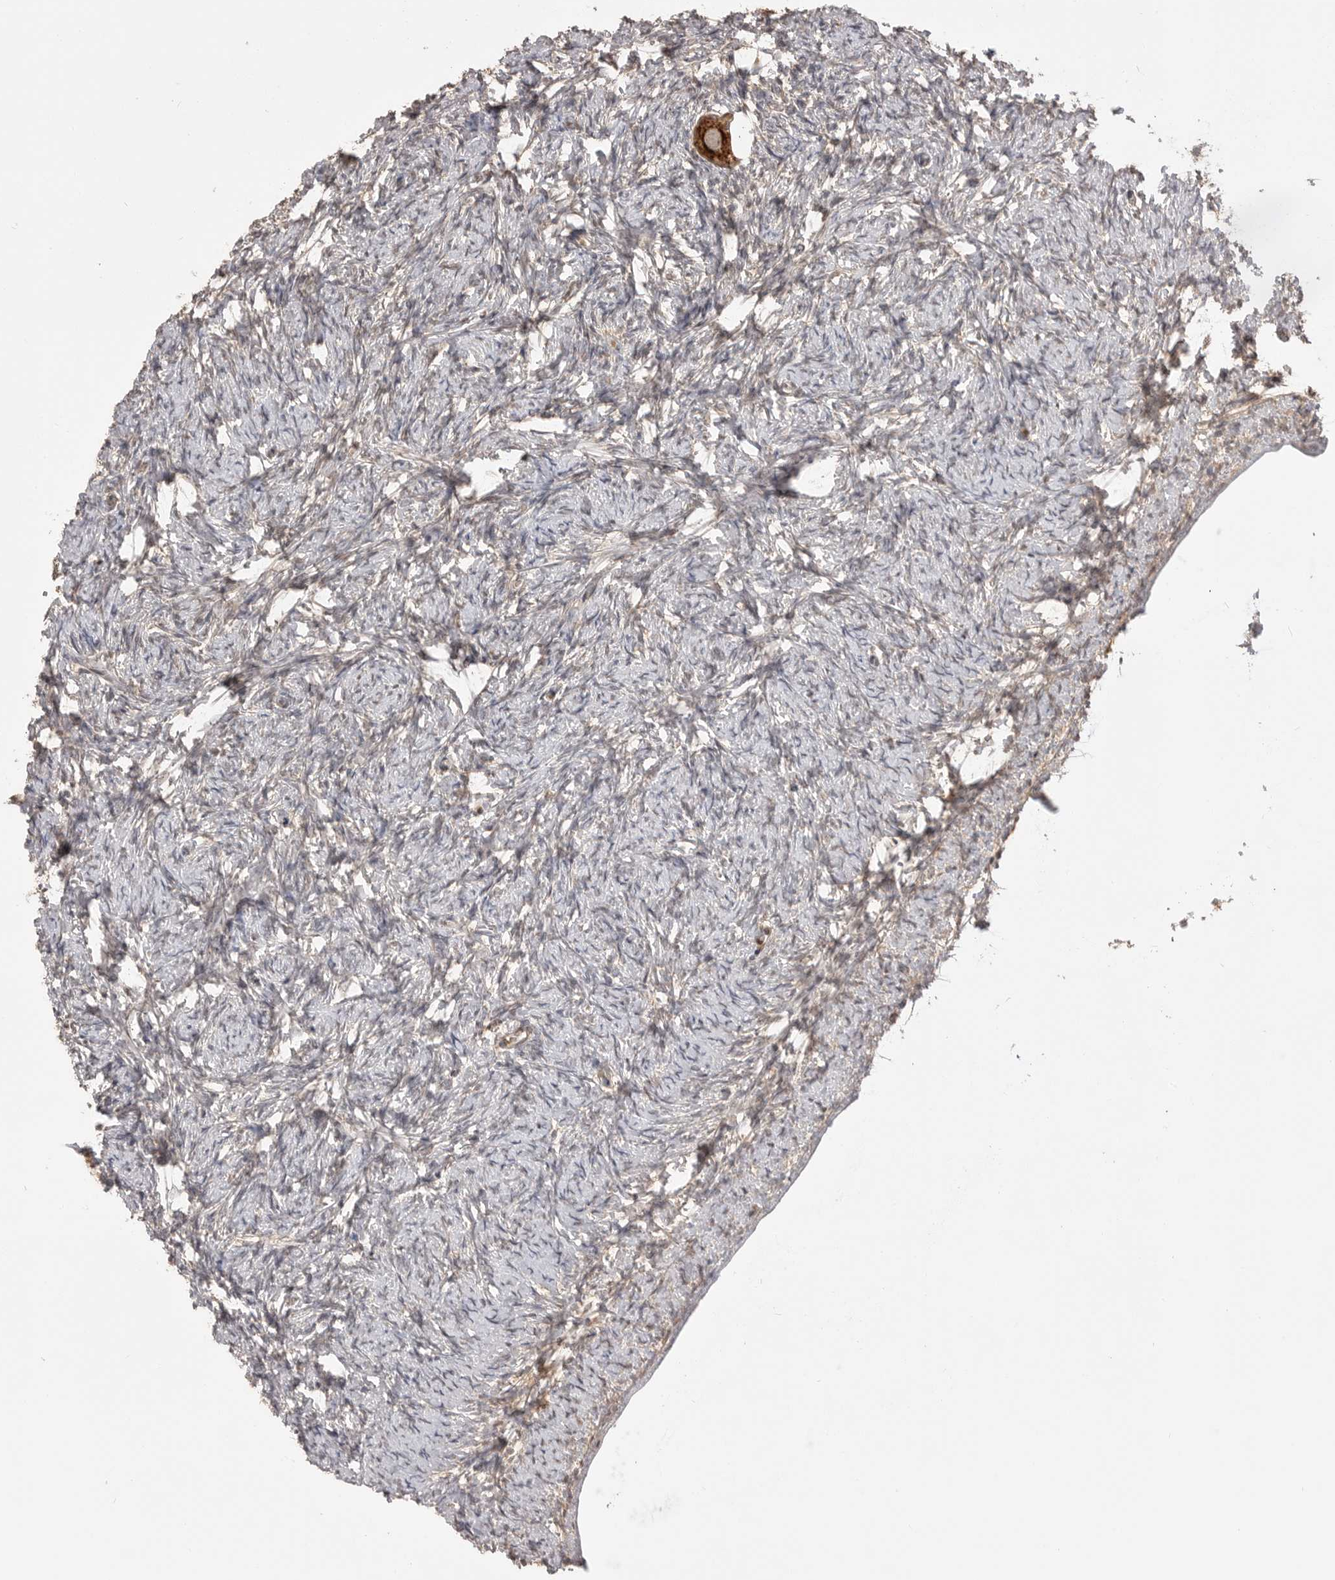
{"staining": {"intensity": "strong", "quantity": ">75%", "location": "cytoplasmic/membranous"}, "tissue": "ovary", "cell_type": "Follicle cells", "image_type": "normal", "snomed": [{"axis": "morphology", "description": "Normal tissue, NOS"}, {"axis": "topography", "description": "Ovary"}], "caption": "High-power microscopy captured an immunohistochemistry (IHC) micrograph of benign ovary, revealing strong cytoplasmic/membranous positivity in approximately >75% of follicle cells.", "gene": "ASPSCR1", "patient": {"sex": "female", "age": 34}}